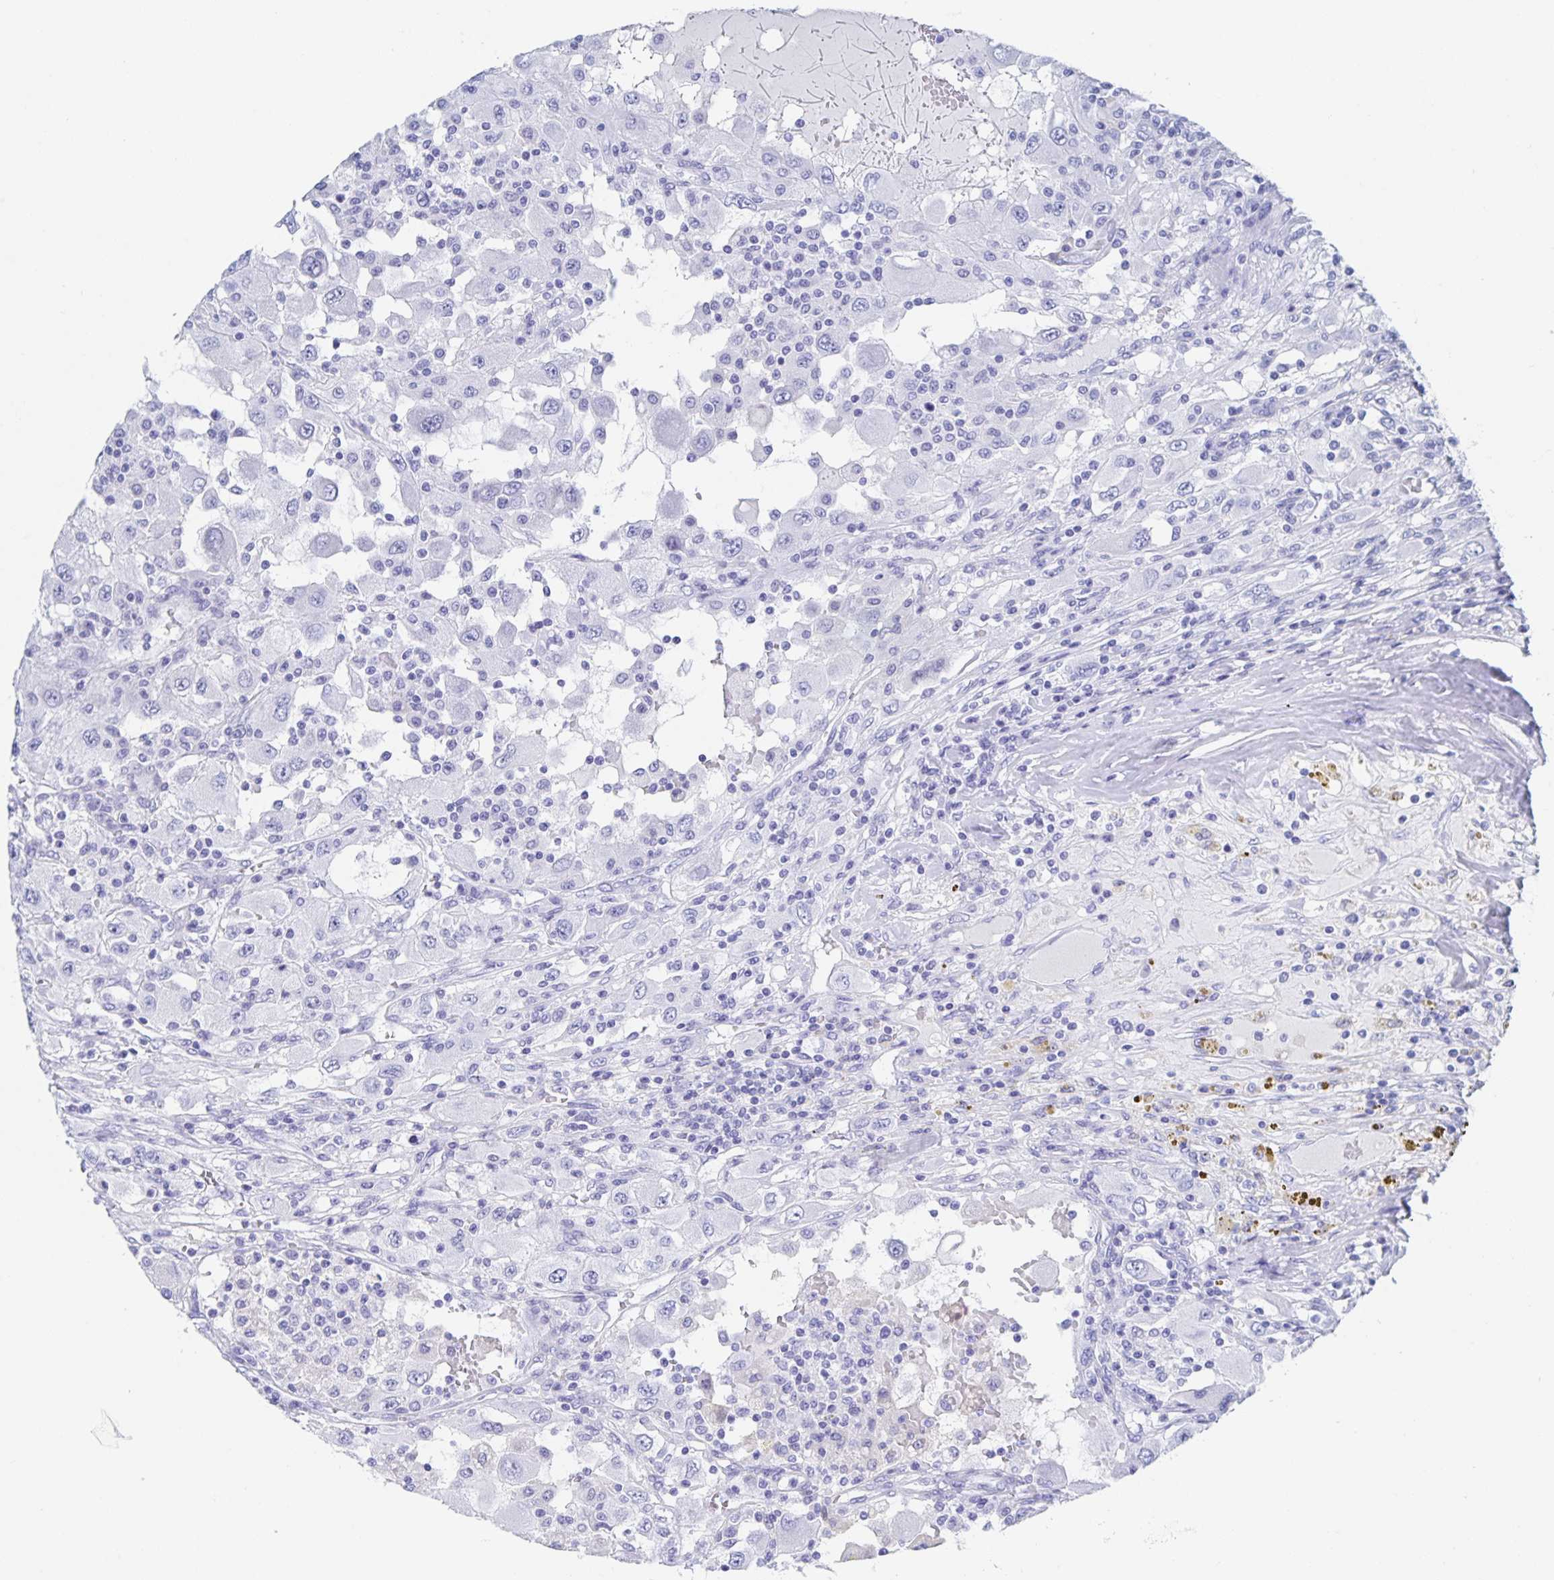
{"staining": {"intensity": "negative", "quantity": "none", "location": "none"}, "tissue": "renal cancer", "cell_type": "Tumor cells", "image_type": "cancer", "snomed": [{"axis": "morphology", "description": "Adenocarcinoma, NOS"}, {"axis": "topography", "description": "Kidney"}], "caption": "The immunohistochemistry histopathology image has no significant staining in tumor cells of renal cancer tissue.", "gene": "DMBT1", "patient": {"sex": "female", "age": 67}}